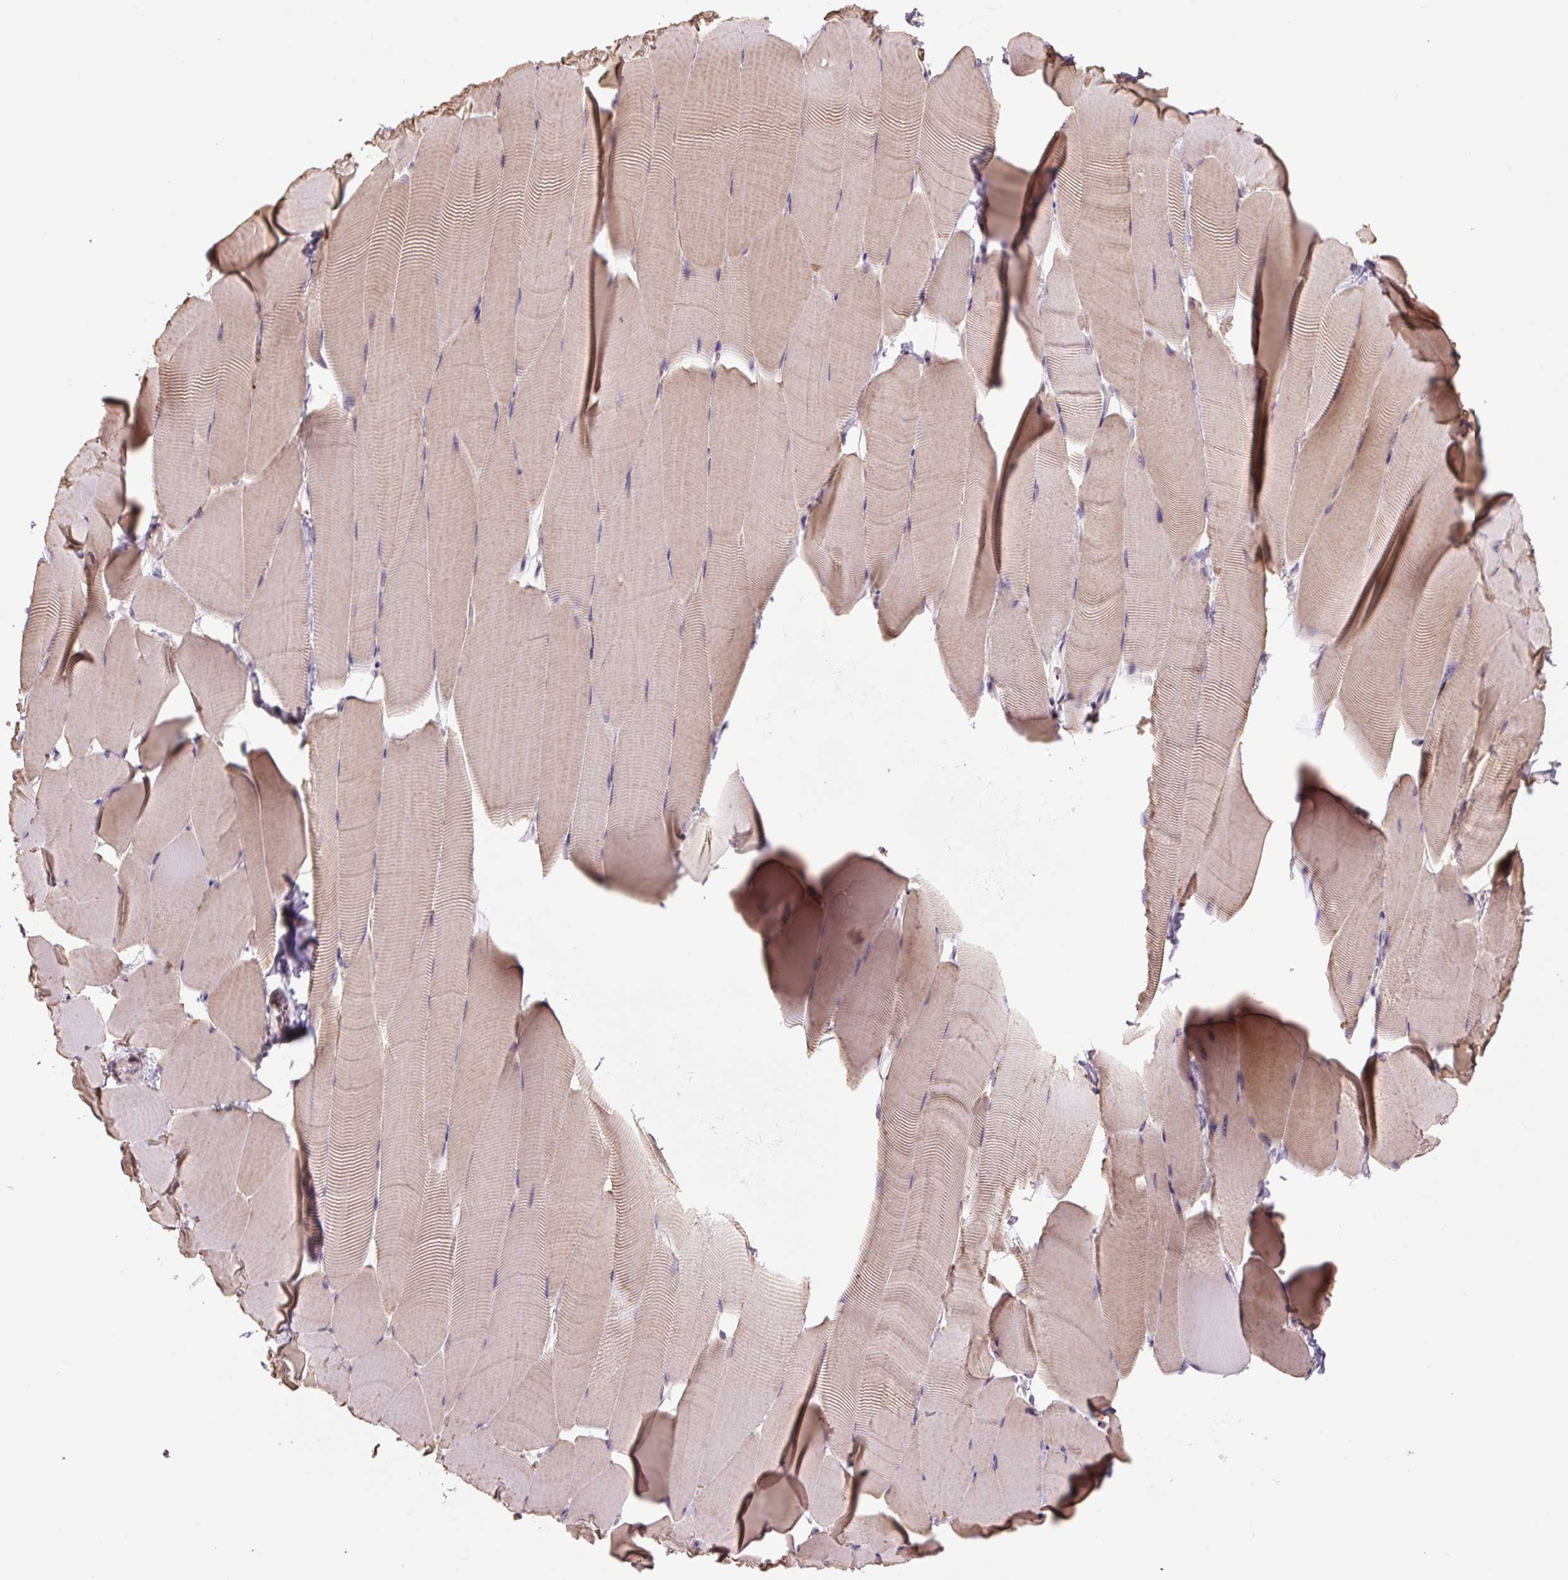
{"staining": {"intensity": "moderate", "quantity": "25%-75%", "location": "cytoplasmic/membranous"}, "tissue": "skeletal muscle", "cell_type": "Myocytes", "image_type": "normal", "snomed": [{"axis": "morphology", "description": "Normal tissue, NOS"}, {"axis": "topography", "description": "Skeletal muscle"}], "caption": "Skeletal muscle stained with DAB IHC demonstrates medium levels of moderate cytoplasmic/membranous positivity in approximately 25%-75% of myocytes. Immunohistochemistry stains the protein of interest in brown and the nuclei are stained blue.", "gene": "TMEM160", "patient": {"sex": "male", "age": 25}}